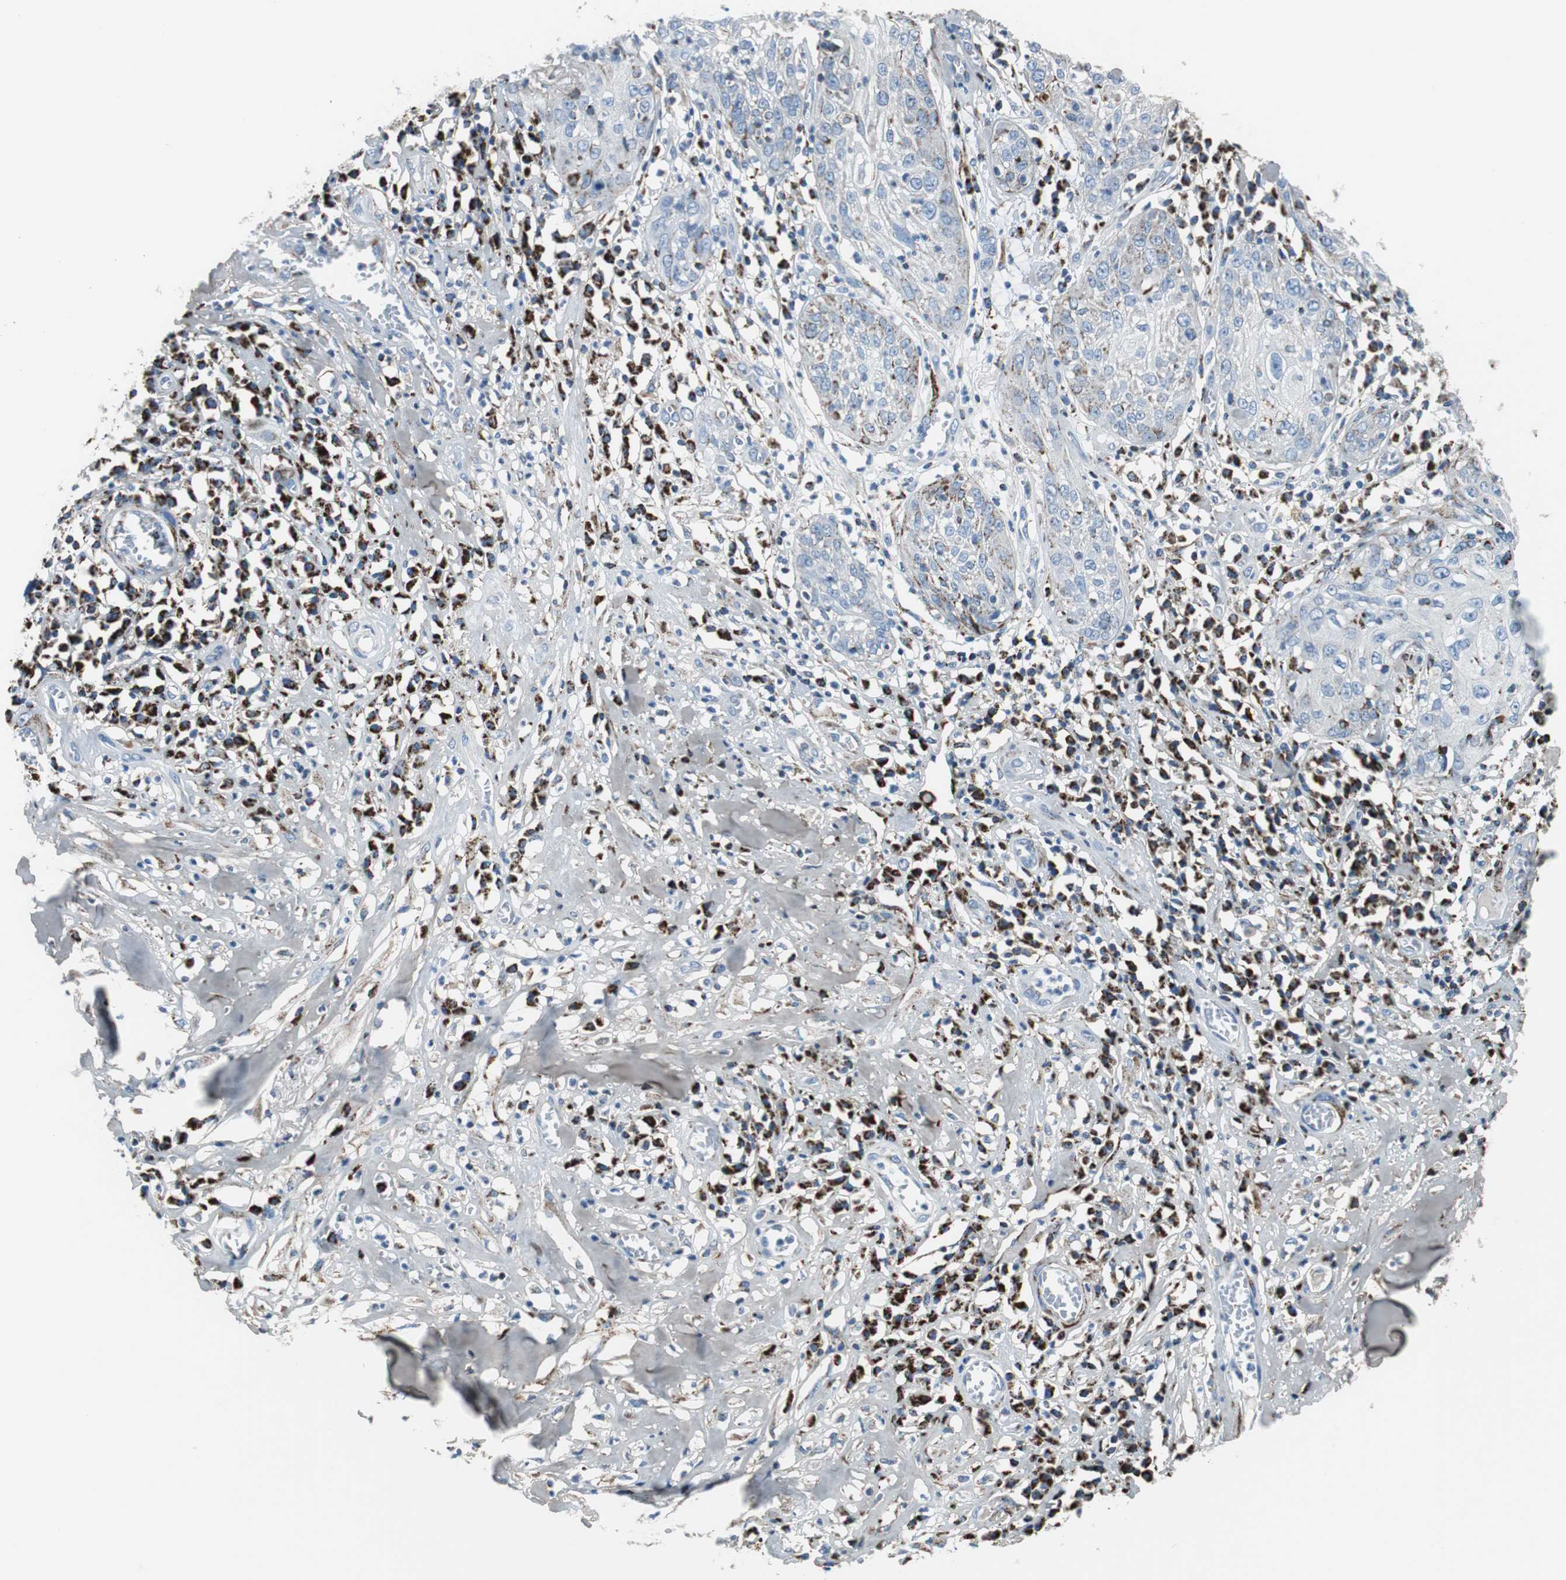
{"staining": {"intensity": "negative", "quantity": "none", "location": "none"}, "tissue": "skin cancer", "cell_type": "Tumor cells", "image_type": "cancer", "snomed": [{"axis": "morphology", "description": "Squamous cell carcinoma, NOS"}, {"axis": "topography", "description": "Skin"}], "caption": "This is an IHC histopathology image of human squamous cell carcinoma (skin). There is no expression in tumor cells.", "gene": "C1QTNF7", "patient": {"sex": "male", "age": 65}}